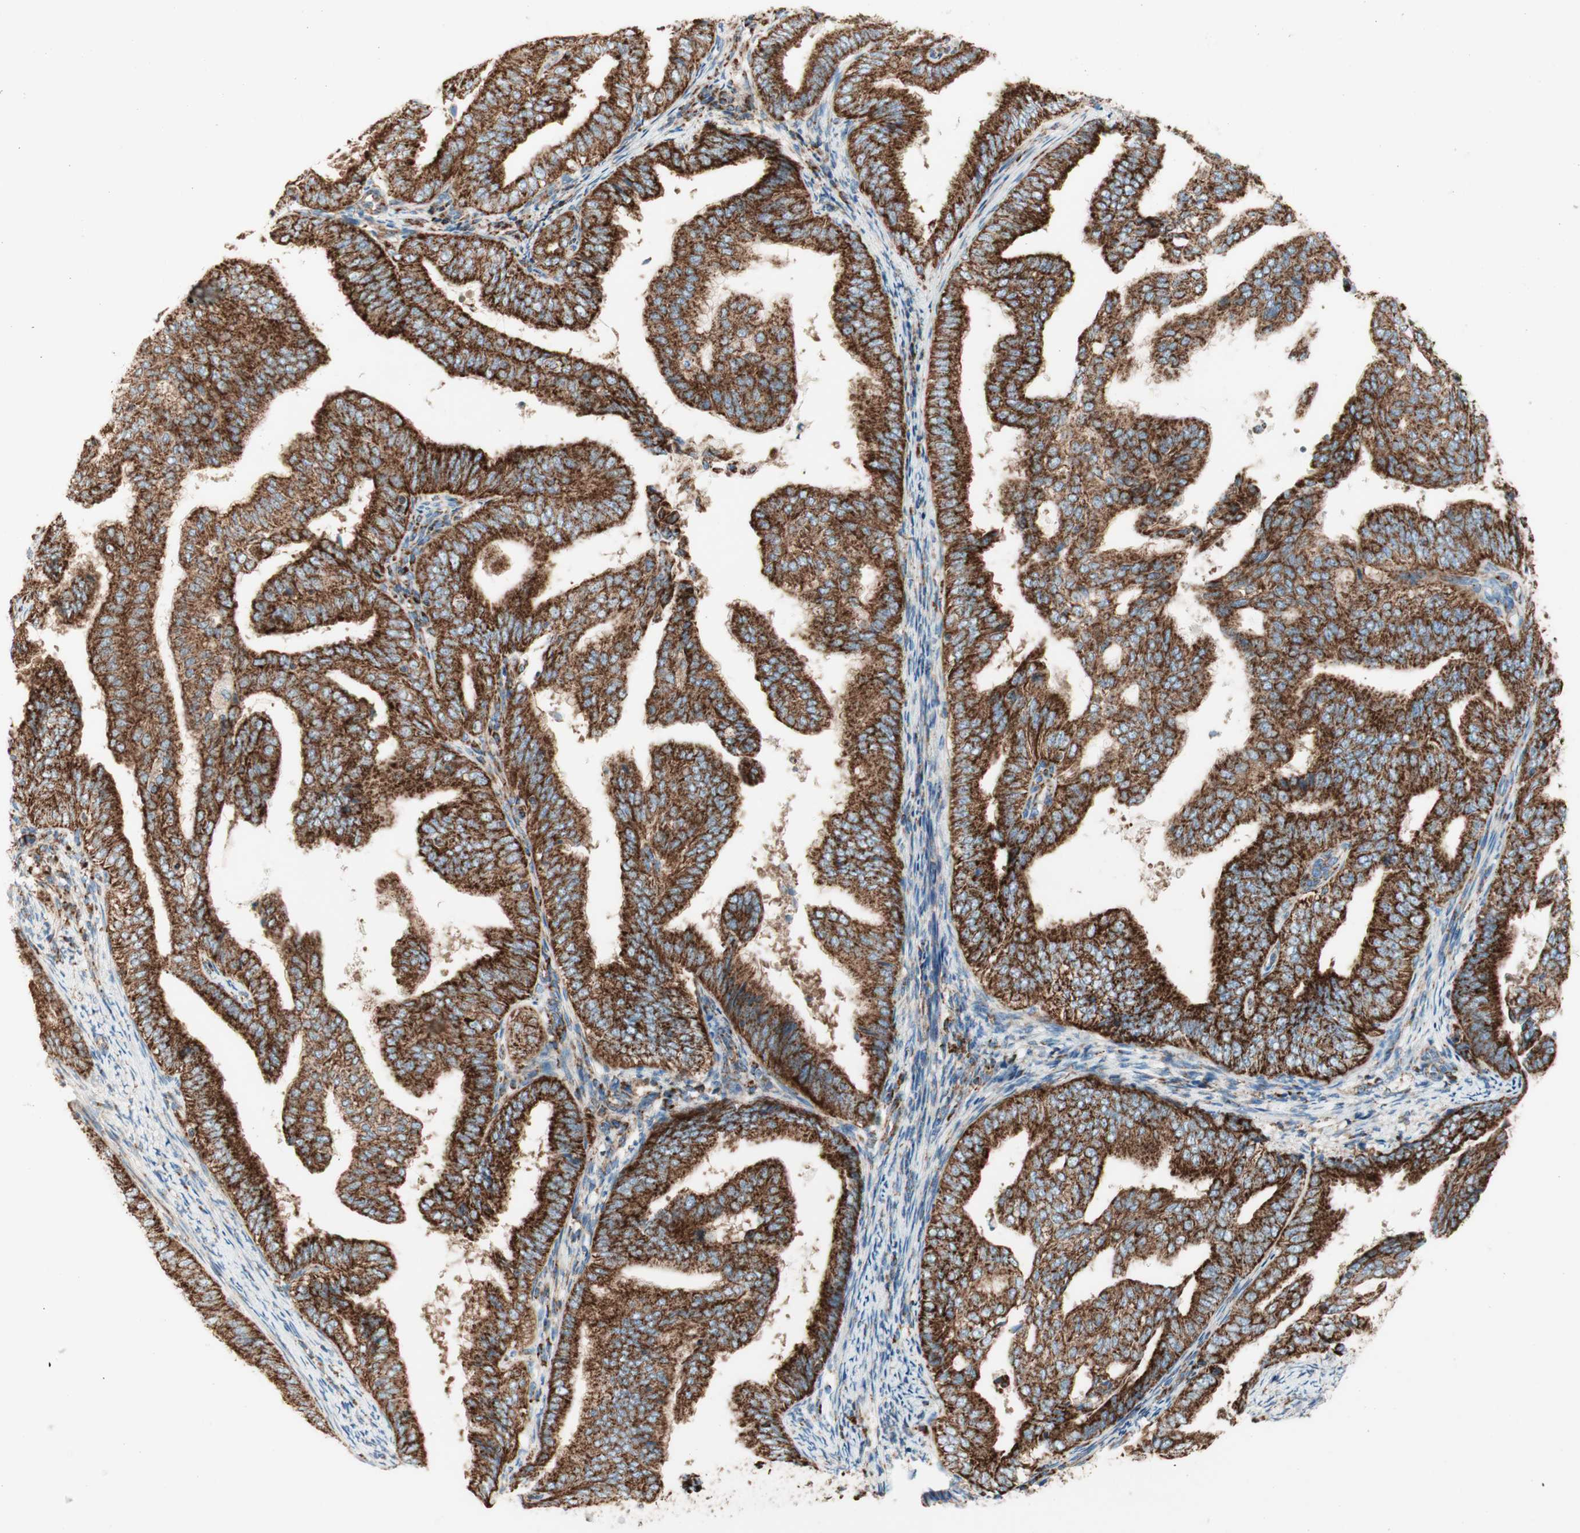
{"staining": {"intensity": "strong", "quantity": ">75%", "location": "cytoplasmic/membranous"}, "tissue": "endometrial cancer", "cell_type": "Tumor cells", "image_type": "cancer", "snomed": [{"axis": "morphology", "description": "Adenocarcinoma, NOS"}, {"axis": "topography", "description": "Endometrium"}], "caption": "IHC of endometrial cancer reveals high levels of strong cytoplasmic/membranous positivity in about >75% of tumor cells. Immunohistochemistry stains the protein in brown and the nuclei are stained blue.", "gene": "TOMM20", "patient": {"sex": "female", "age": 58}}